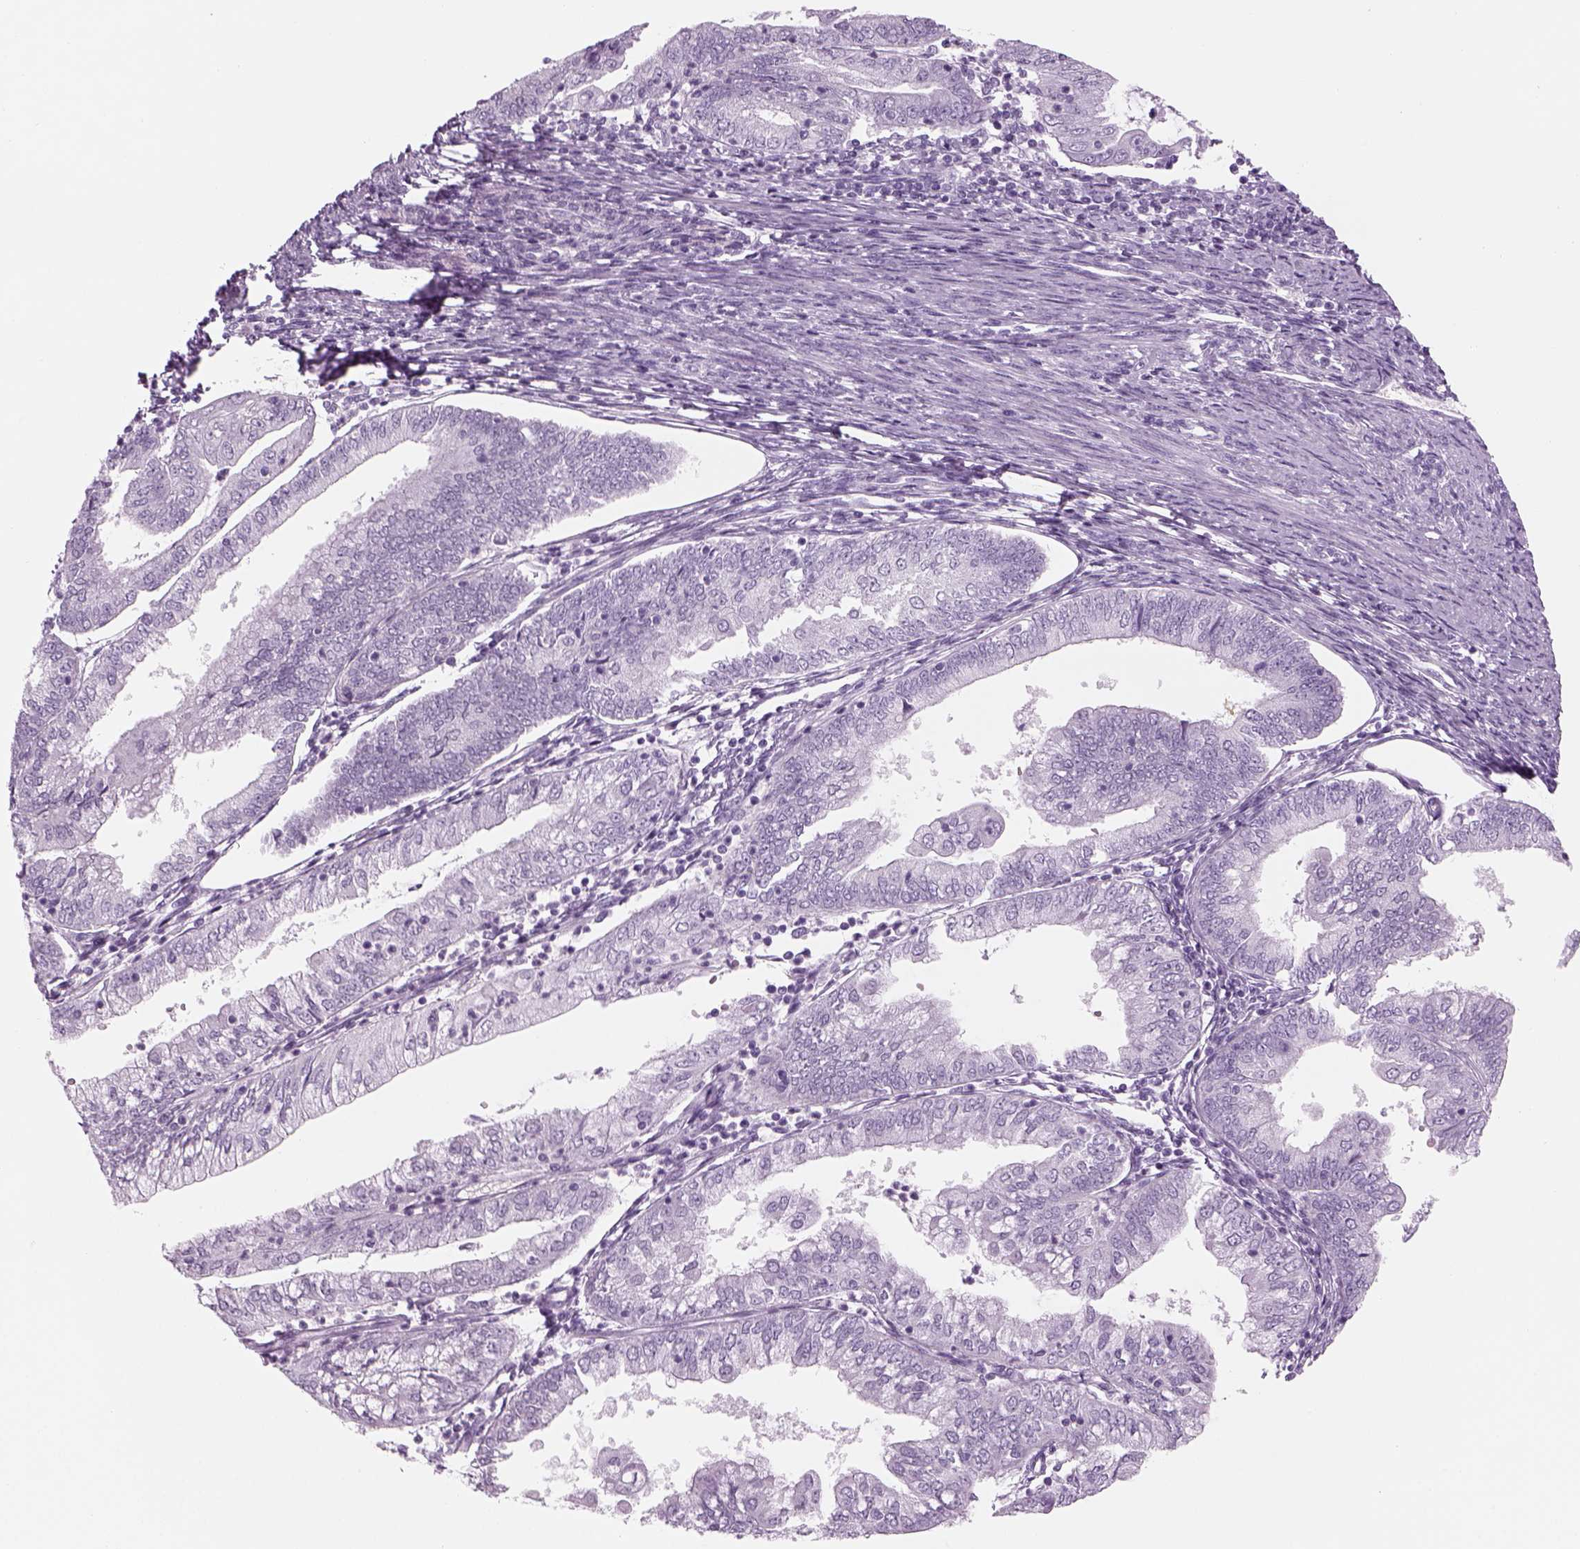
{"staining": {"intensity": "negative", "quantity": "none", "location": "none"}, "tissue": "endometrial cancer", "cell_type": "Tumor cells", "image_type": "cancer", "snomed": [{"axis": "morphology", "description": "Adenocarcinoma, NOS"}, {"axis": "topography", "description": "Endometrium"}], "caption": "The IHC image has no significant staining in tumor cells of endometrial adenocarcinoma tissue.", "gene": "PABPC1L2B", "patient": {"sex": "female", "age": 55}}